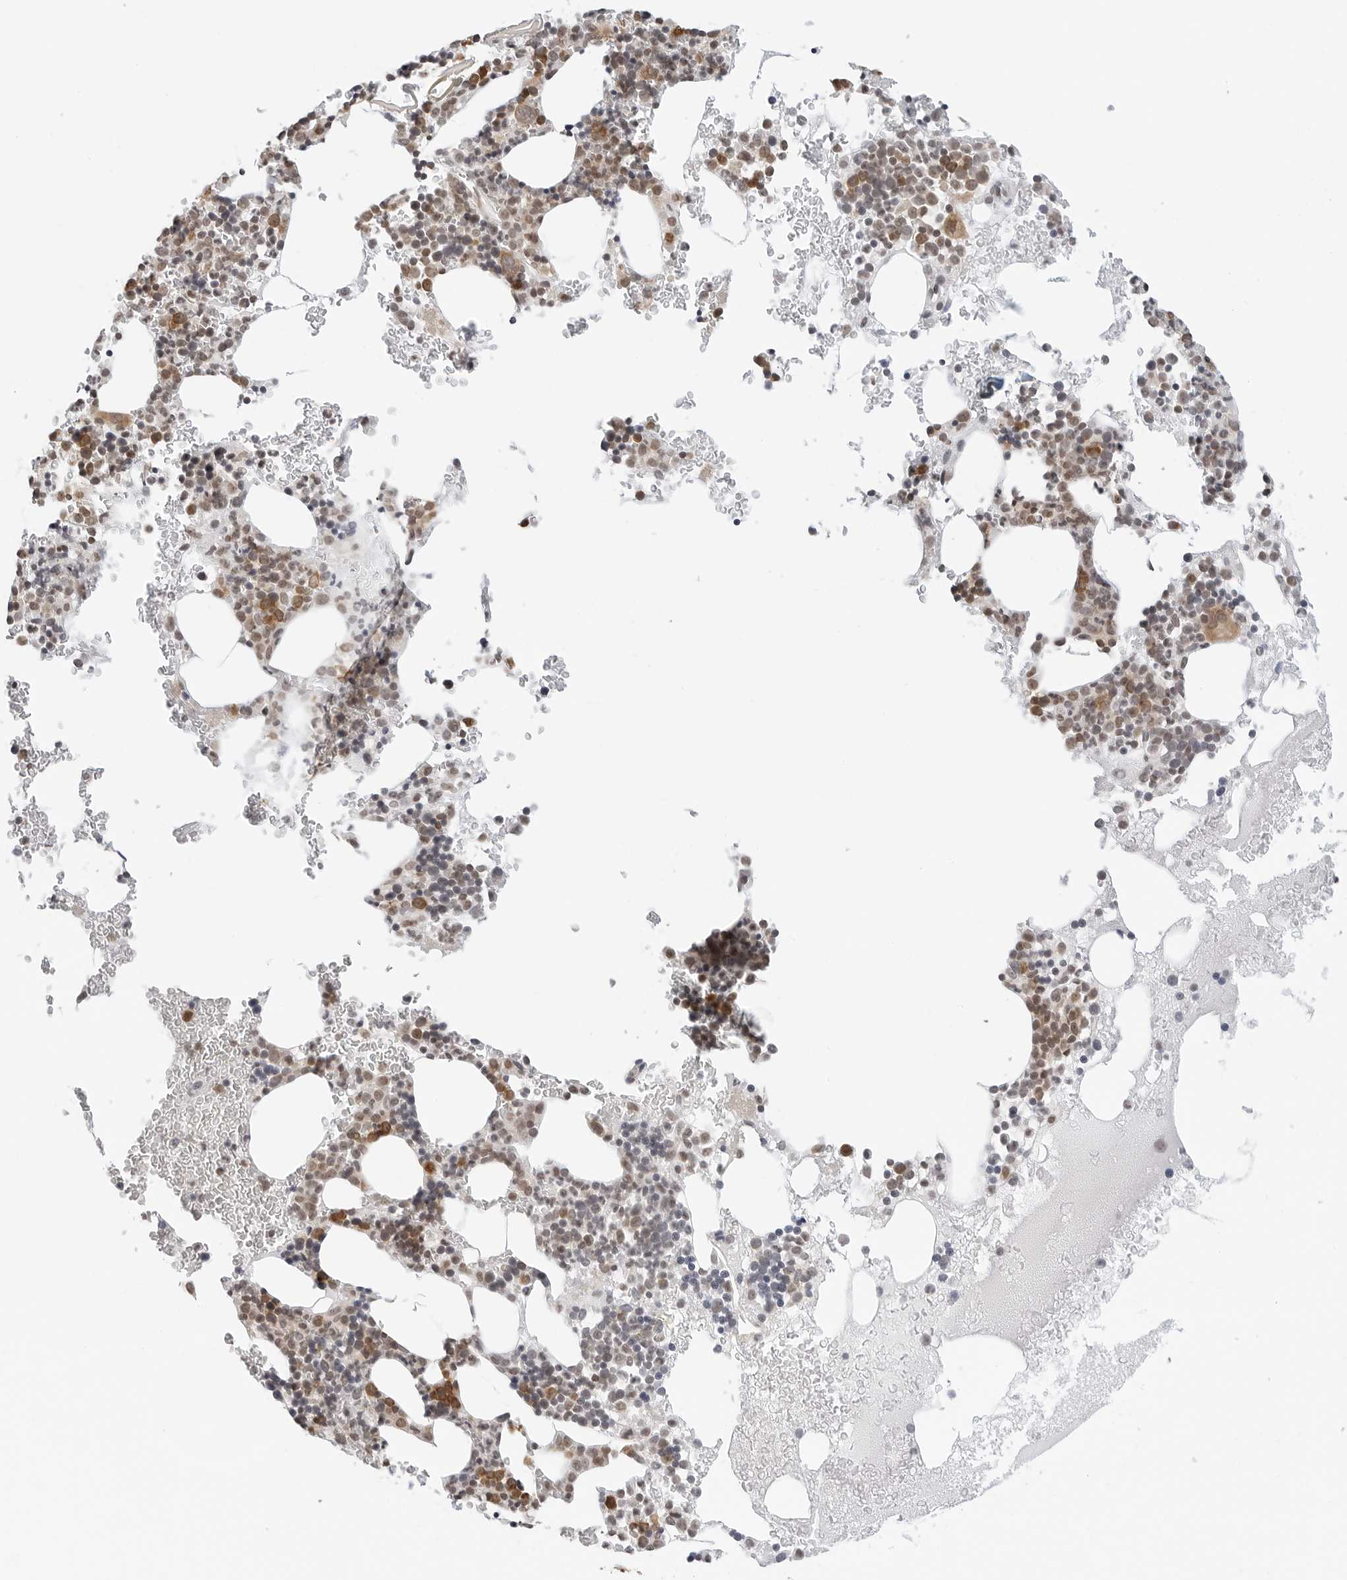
{"staining": {"intensity": "moderate", "quantity": "25%-75%", "location": "cytoplasmic/membranous,nuclear"}, "tissue": "bone marrow", "cell_type": "Hematopoietic cells", "image_type": "normal", "snomed": [{"axis": "morphology", "description": "Normal tissue, NOS"}, {"axis": "topography", "description": "Bone marrow"}], "caption": "IHC of unremarkable human bone marrow displays medium levels of moderate cytoplasmic/membranous,nuclear expression in about 25%-75% of hematopoietic cells.", "gene": "METAP1", "patient": {"sex": "male", "age": 73}}